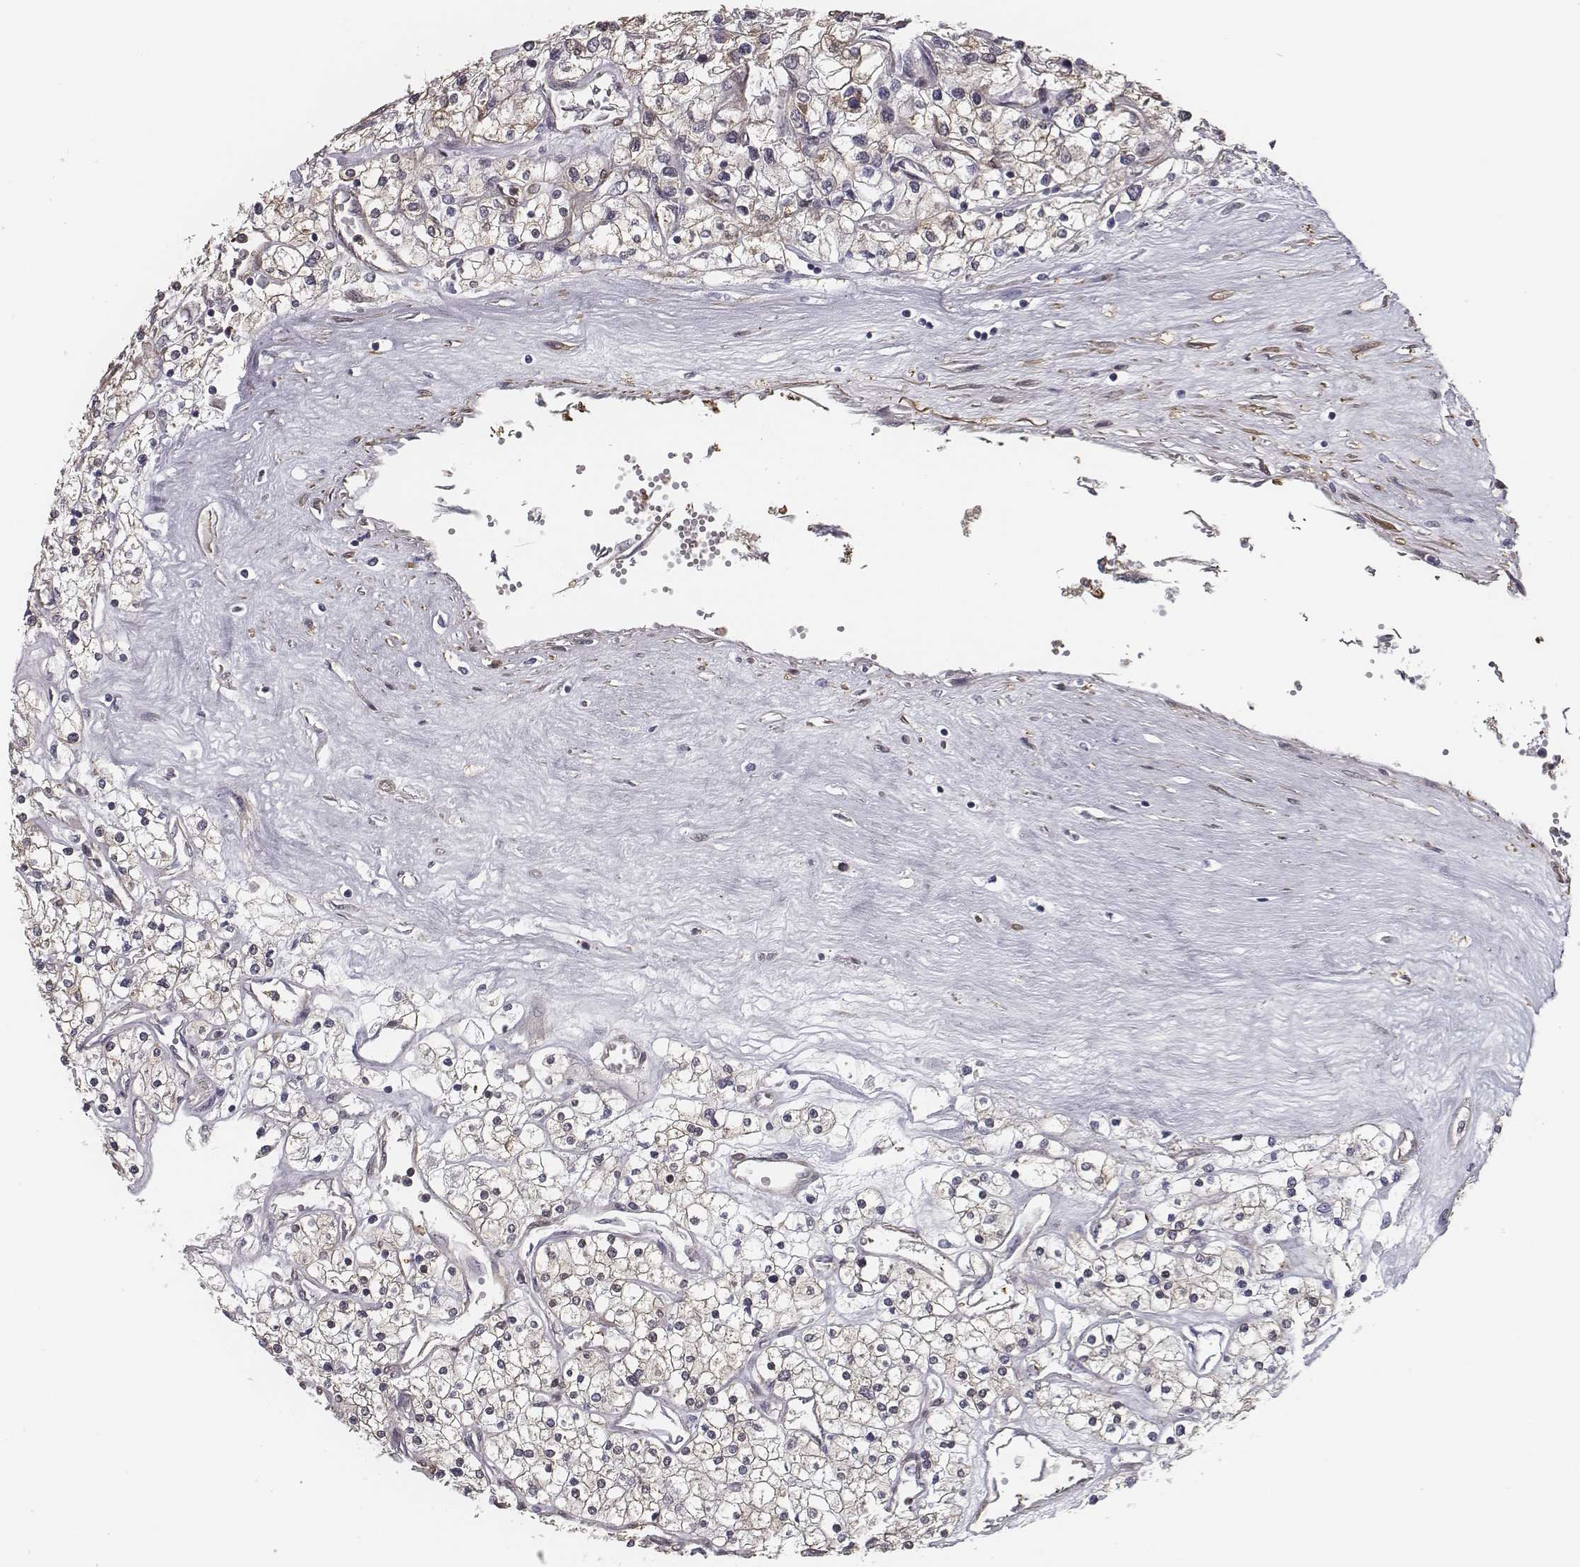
{"staining": {"intensity": "weak", "quantity": ">75%", "location": "cytoplasmic/membranous"}, "tissue": "renal cancer", "cell_type": "Tumor cells", "image_type": "cancer", "snomed": [{"axis": "morphology", "description": "Adenocarcinoma, NOS"}, {"axis": "topography", "description": "Kidney"}], "caption": "An immunohistochemistry histopathology image of tumor tissue is shown. Protein staining in brown highlights weak cytoplasmic/membranous positivity in renal cancer (adenocarcinoma) within tumor cells.", "gene": "ISYNA1", "patient": {"sex": "male", "age": 80}}